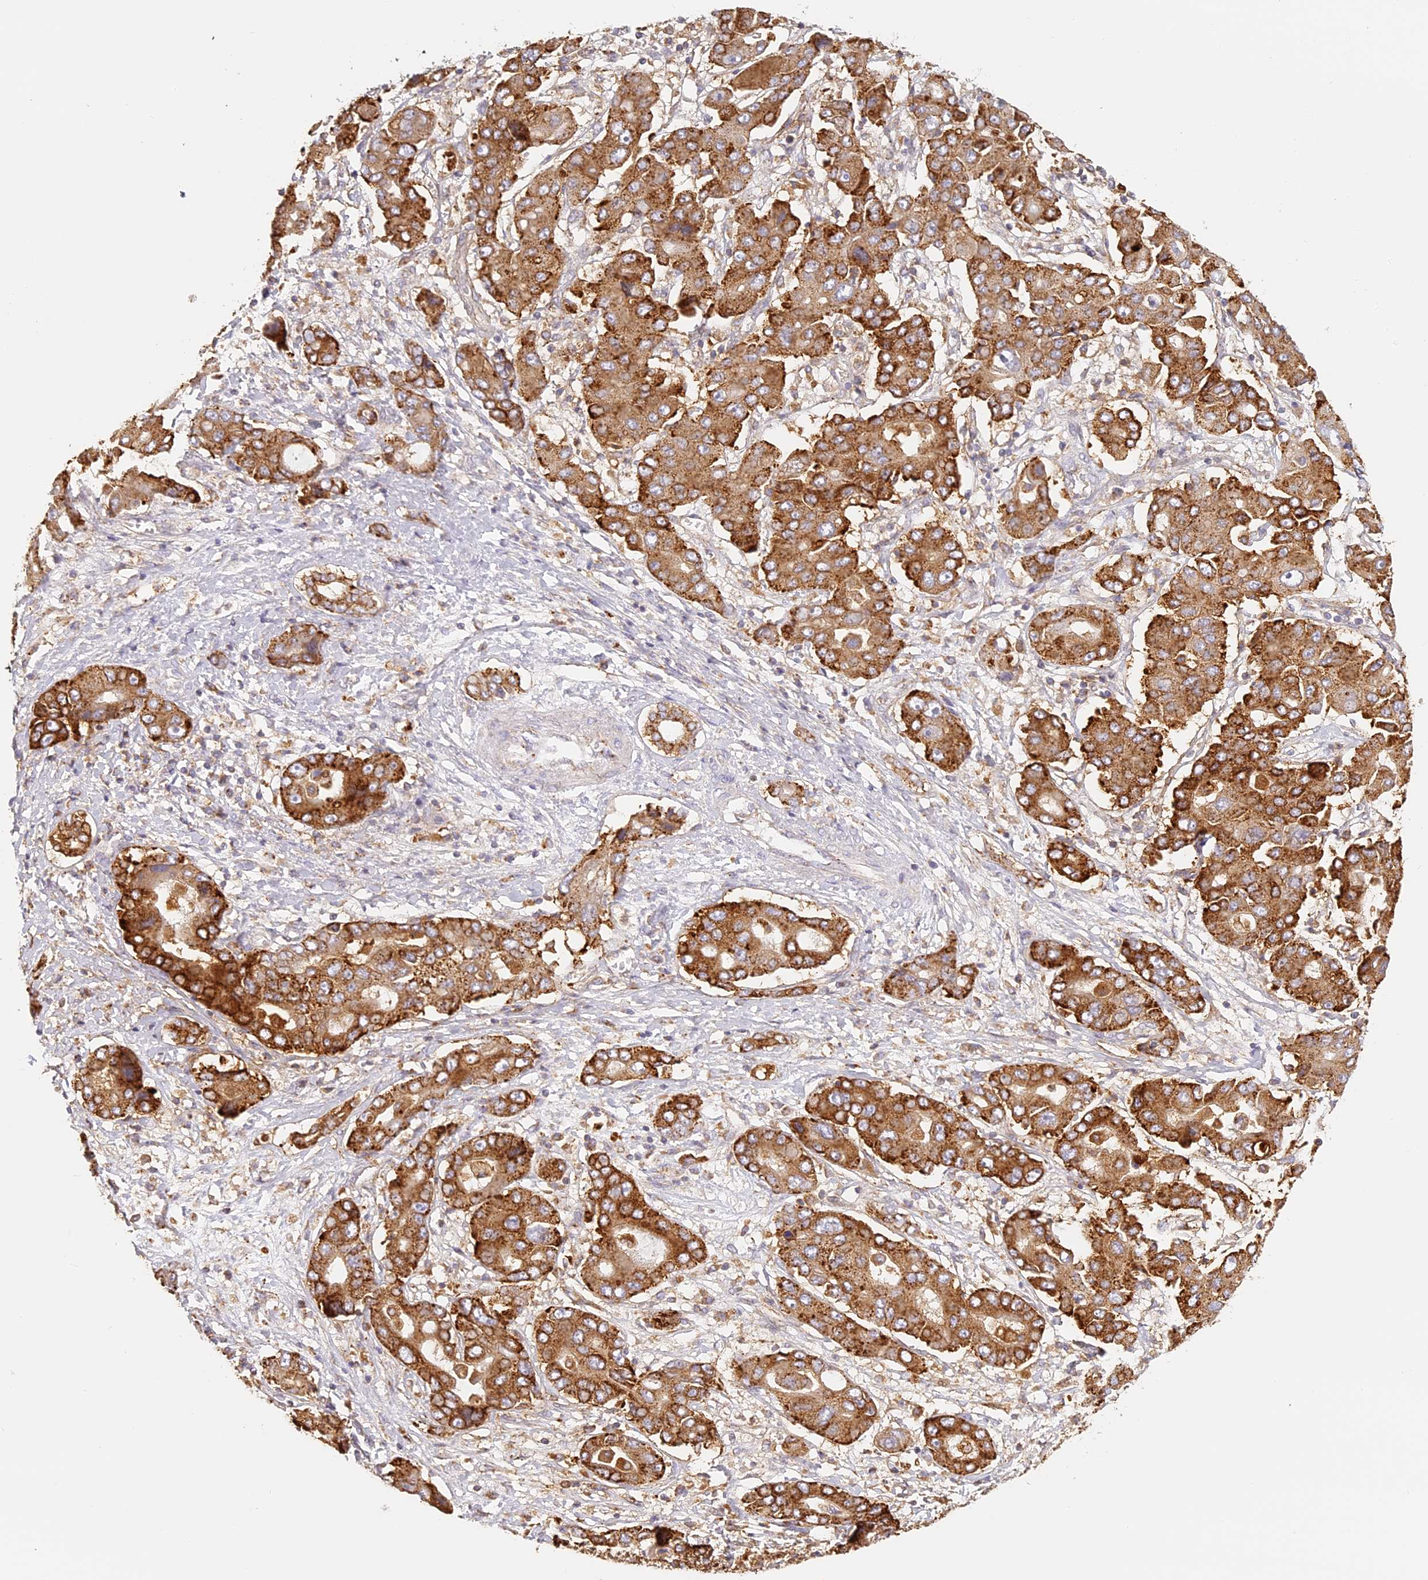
{"staining": {"intensity": "strong", "quantity": ">75%", "location": "cytoplasmic/membranous"}, "tissue": "liver cancer", "cell_type": "Tumor cells", "image_type": "cancer", "snomed": [{"axis": "morphology", "description": "Cholangiocarcinoma"}, {"axis": "topography", "description": "Liver"}], "caption": "A photomicrograph of human liver cancer (cholangiocarcinoma) stained for a protein shows strong cytoplasmic/membranous brown staining in tumor cells. Ihc stains the protein of interest in brown and the nuclei are stained blue.", "gene": "LAMP2", "patient": {"sex": "male", "age": 67}}